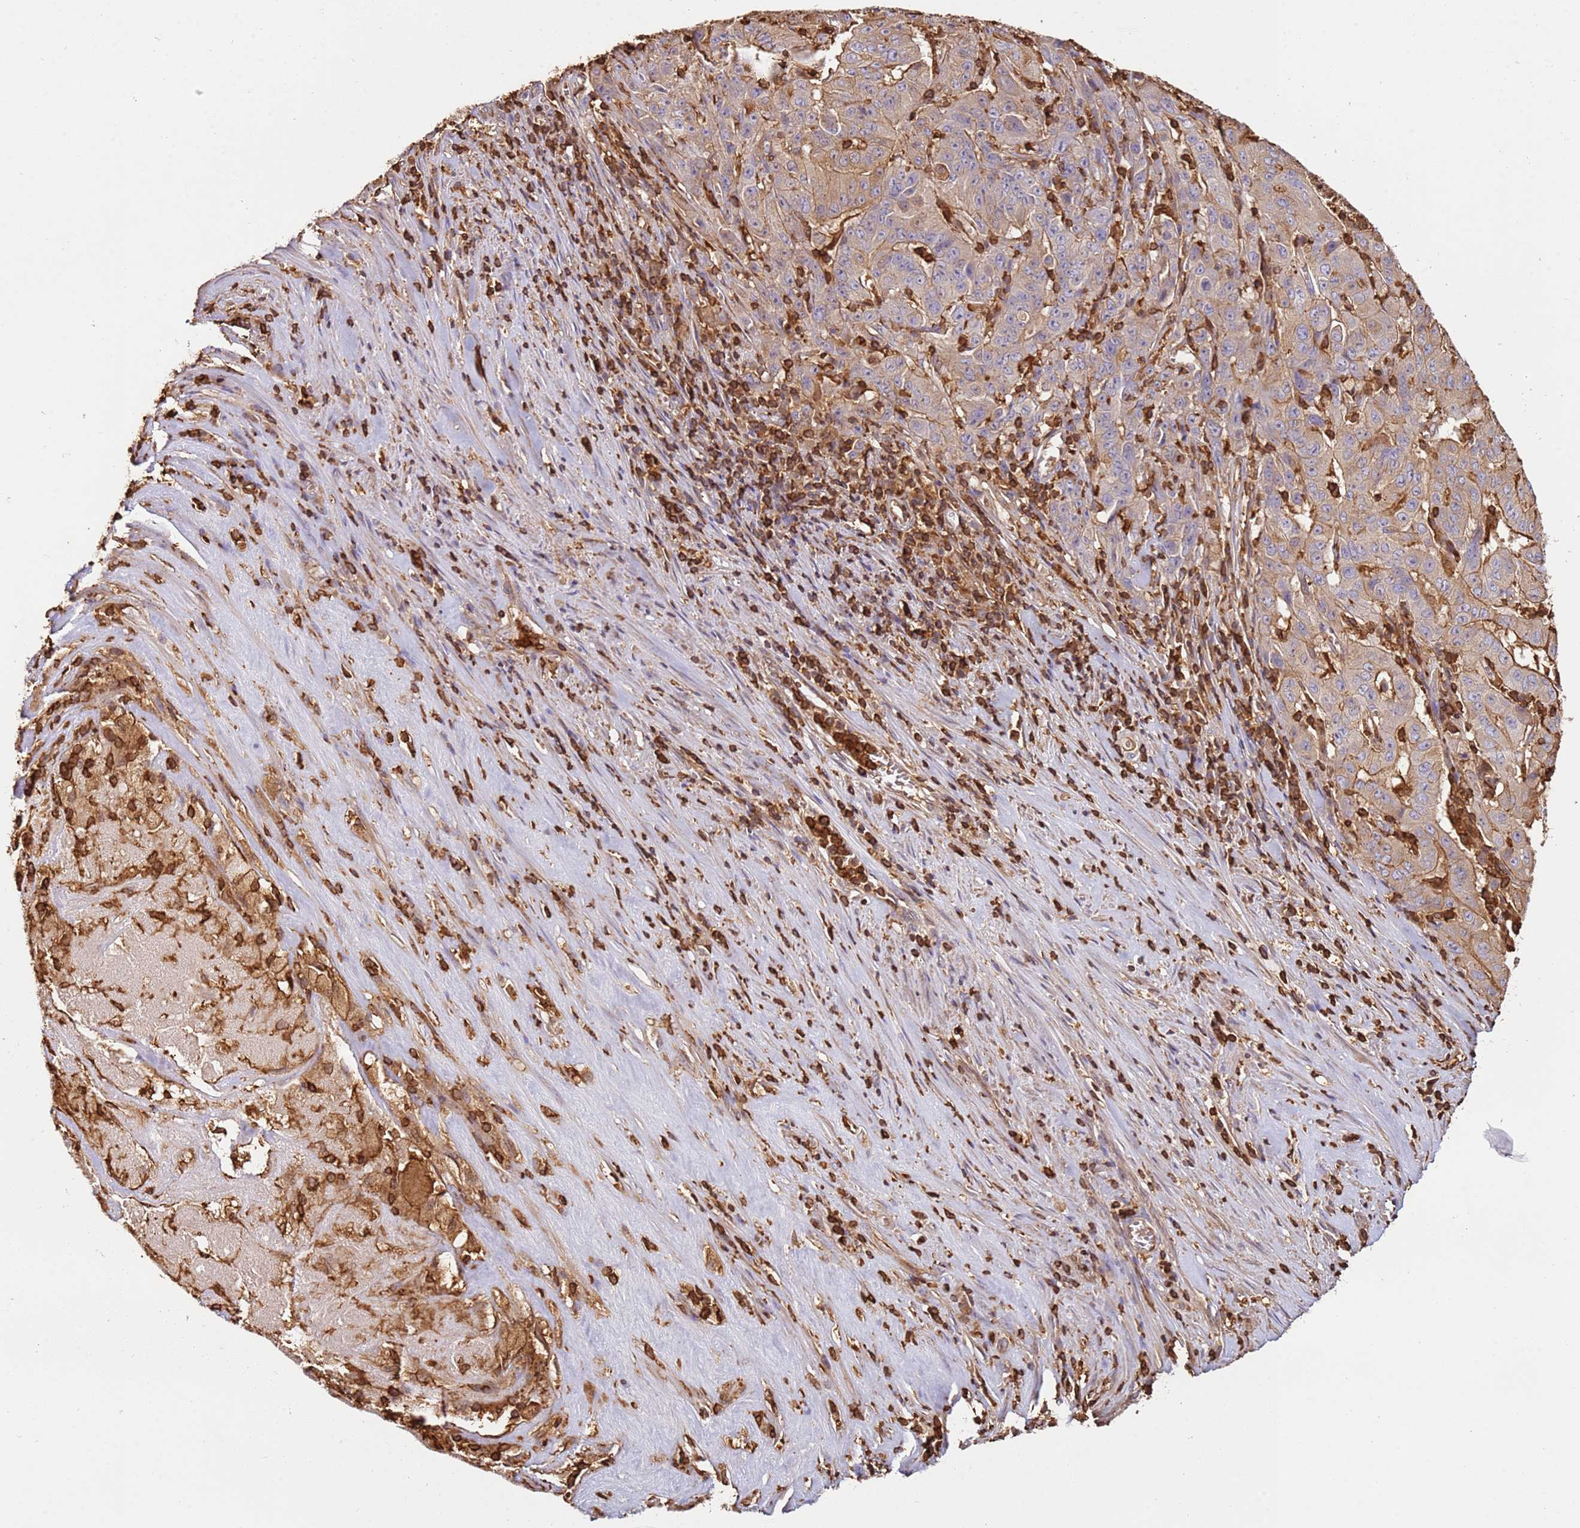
{"staining": {"intensity": "moderate", "quantity": ">75%", "location": "cytoplasmic/membranous"}, "tissue": "pancreatic cancer", "cell_type": "Tumor cells", "image_type": "cancer", "snomed": [{"axis": "morphology", "description": "Adenocarcinoma, NOS"}, {"axis": "topography", "description": "Pancreas"}], "caption": "A brown stain labels moderate cytoplasmic/membranous positivity of a protein in human adenocarcinoma (pancreatic) tumor cells.", "gene": "OR6P1", "patient": {"sex": "male", "age": 63}}